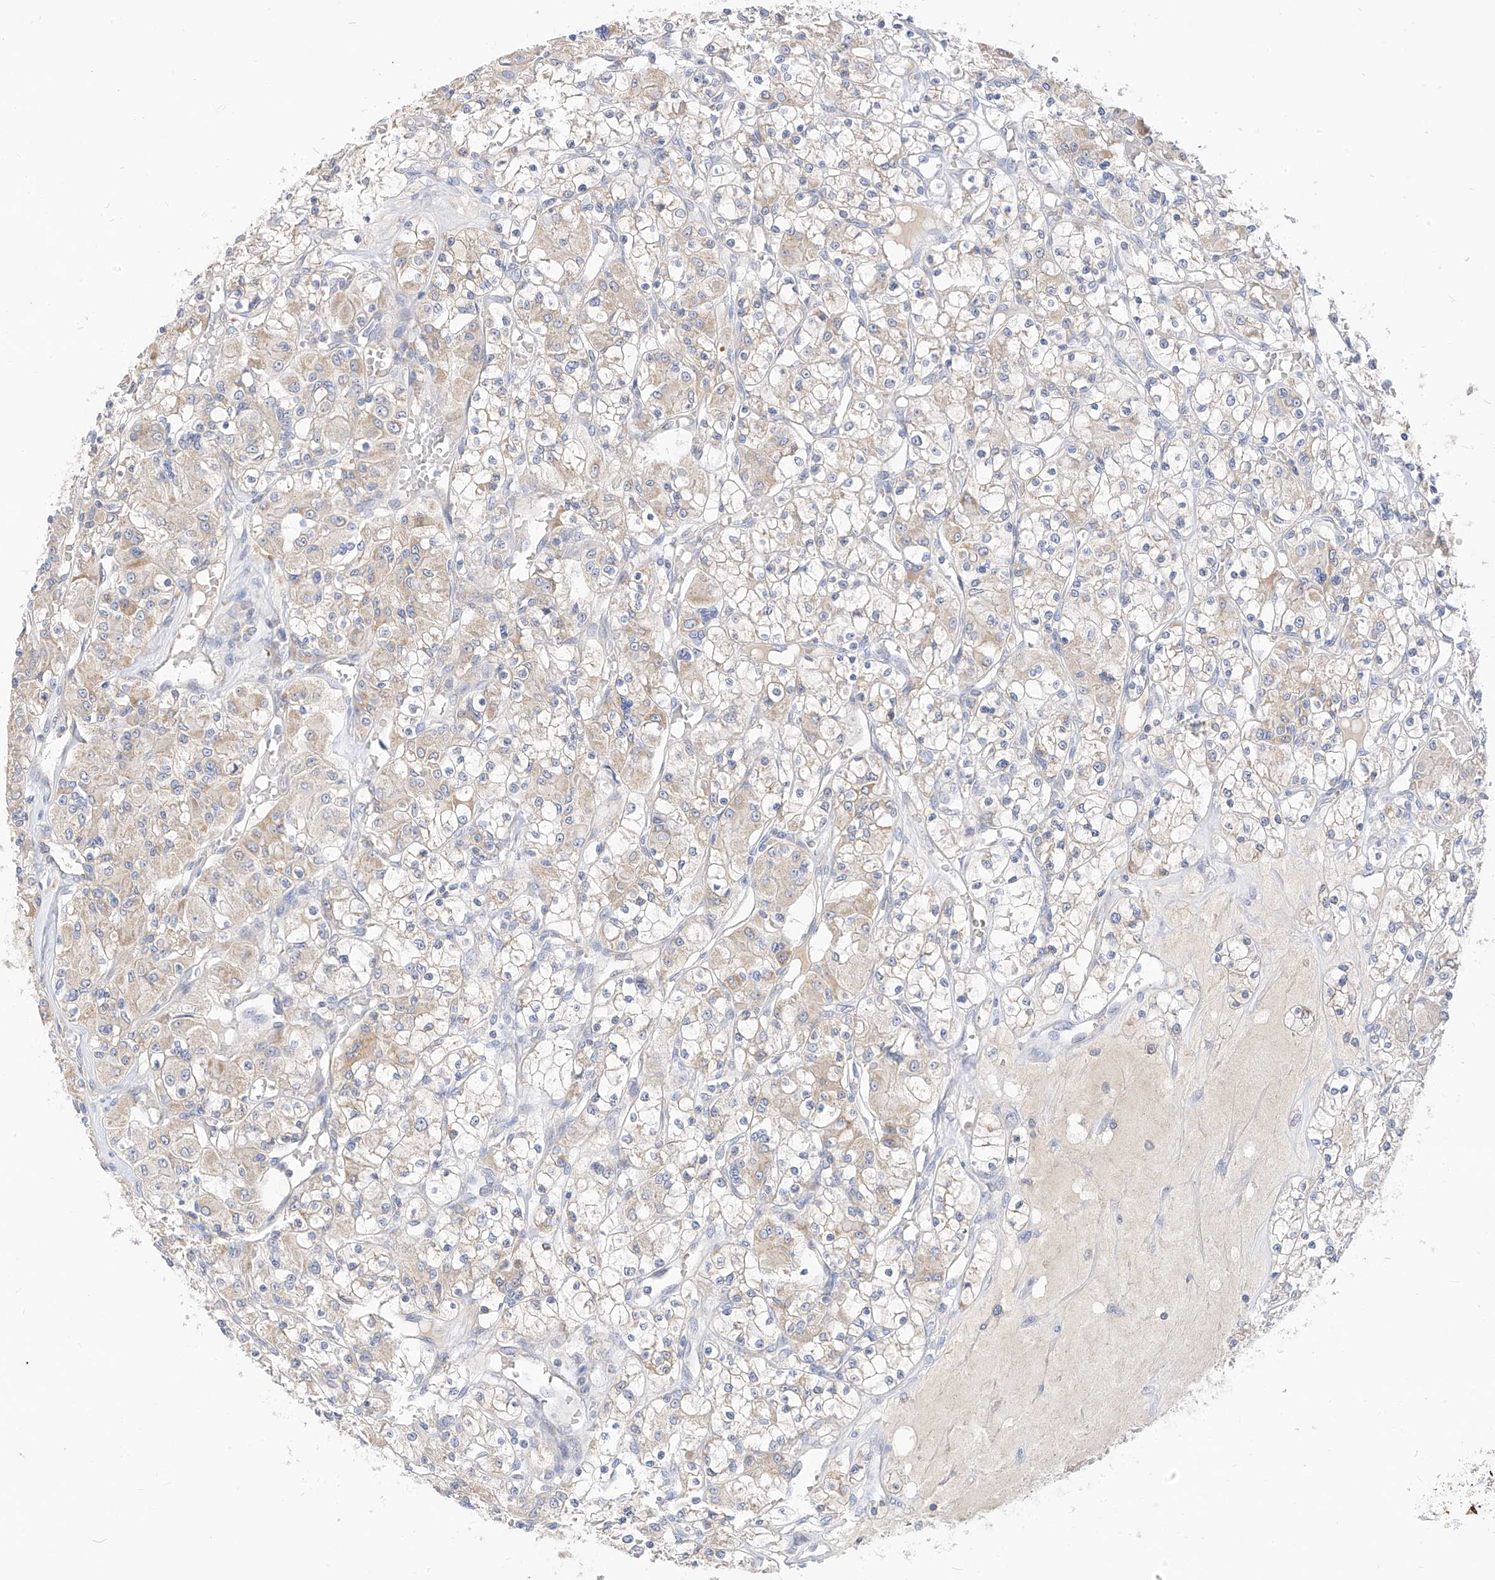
{"staining": {"intensity": "weak", "quantity": "25%-75%", "location": "cytoplasmic/membranous"}, "tissue": "renal cancer", "cell_type": "Tumor cells", "image_type": "cancer", "snomed": [{"axis": "morphology", "description": "Adenocarcinoma, NOS"}, {"axis": "topography", "description": "Kidney"}], "caption": "Immunohistochemical staining of human renal adenocarcinoma exhibits weak cytoplasmic/membranous protein expression in approximately 25%-75% of tumor cells.", "gene": "RASA2", "patient": {"sex": "female", "age": 59}}